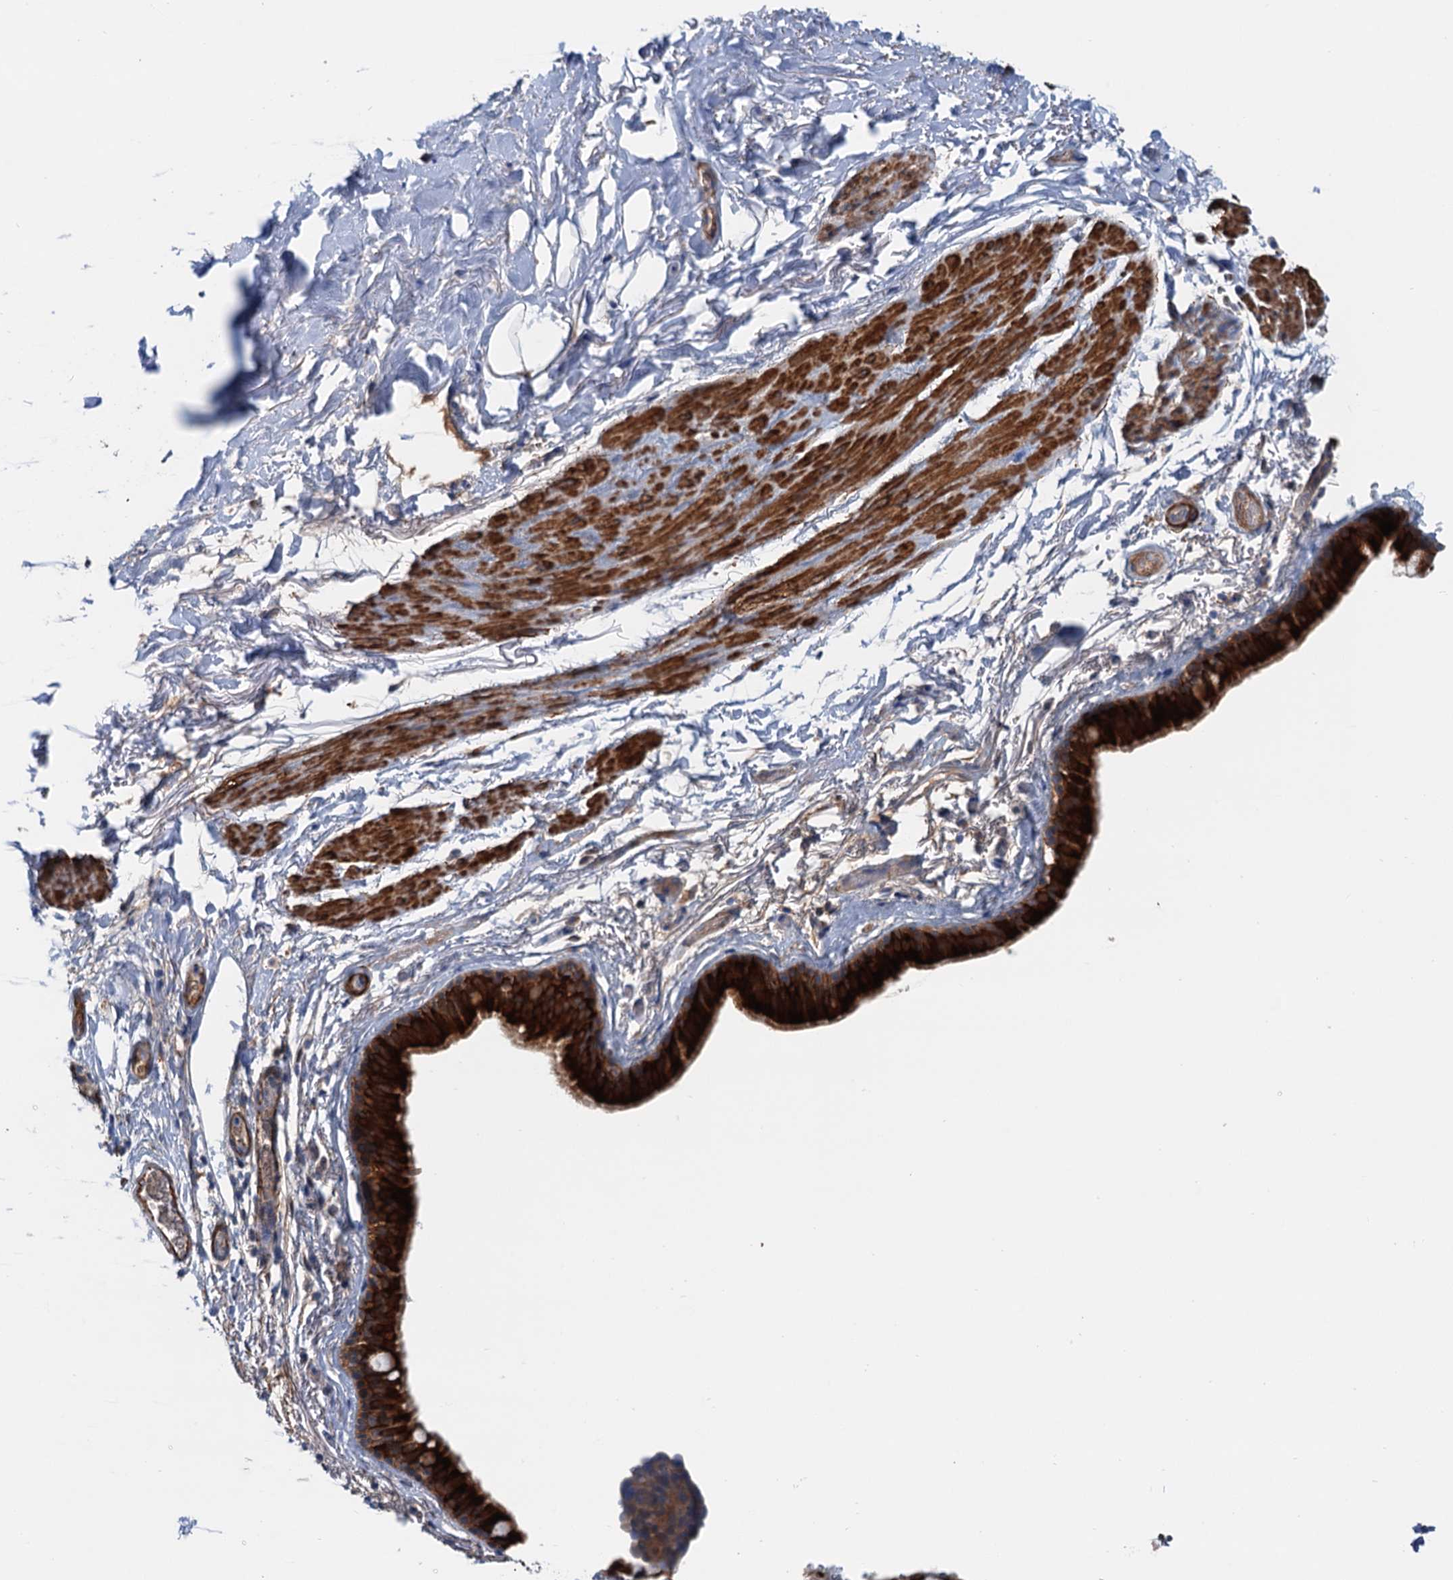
{"staining": {"intensity": "strong", "quantity": ">75%", "location": "cytoplasmic/membranous"}, "tissue": "bronchus", "cell_type": "Respiratory epithelial cells", "image_type": "normal", "snomed": [{"axis": "morphology", "description": "Normal tissue, NOS"}, {"axis": "topography", "description": "Cartilage tissue"}], "caption": "Strong cytoplasmic/membranous expression for a protein is appreciated in approximately >75% of respiratory epithelial cells of normal bronchus using immunohistochemistry (IHC).", "gene": "CSTPP1", "patient": {"sex": "male", "age": 63}}